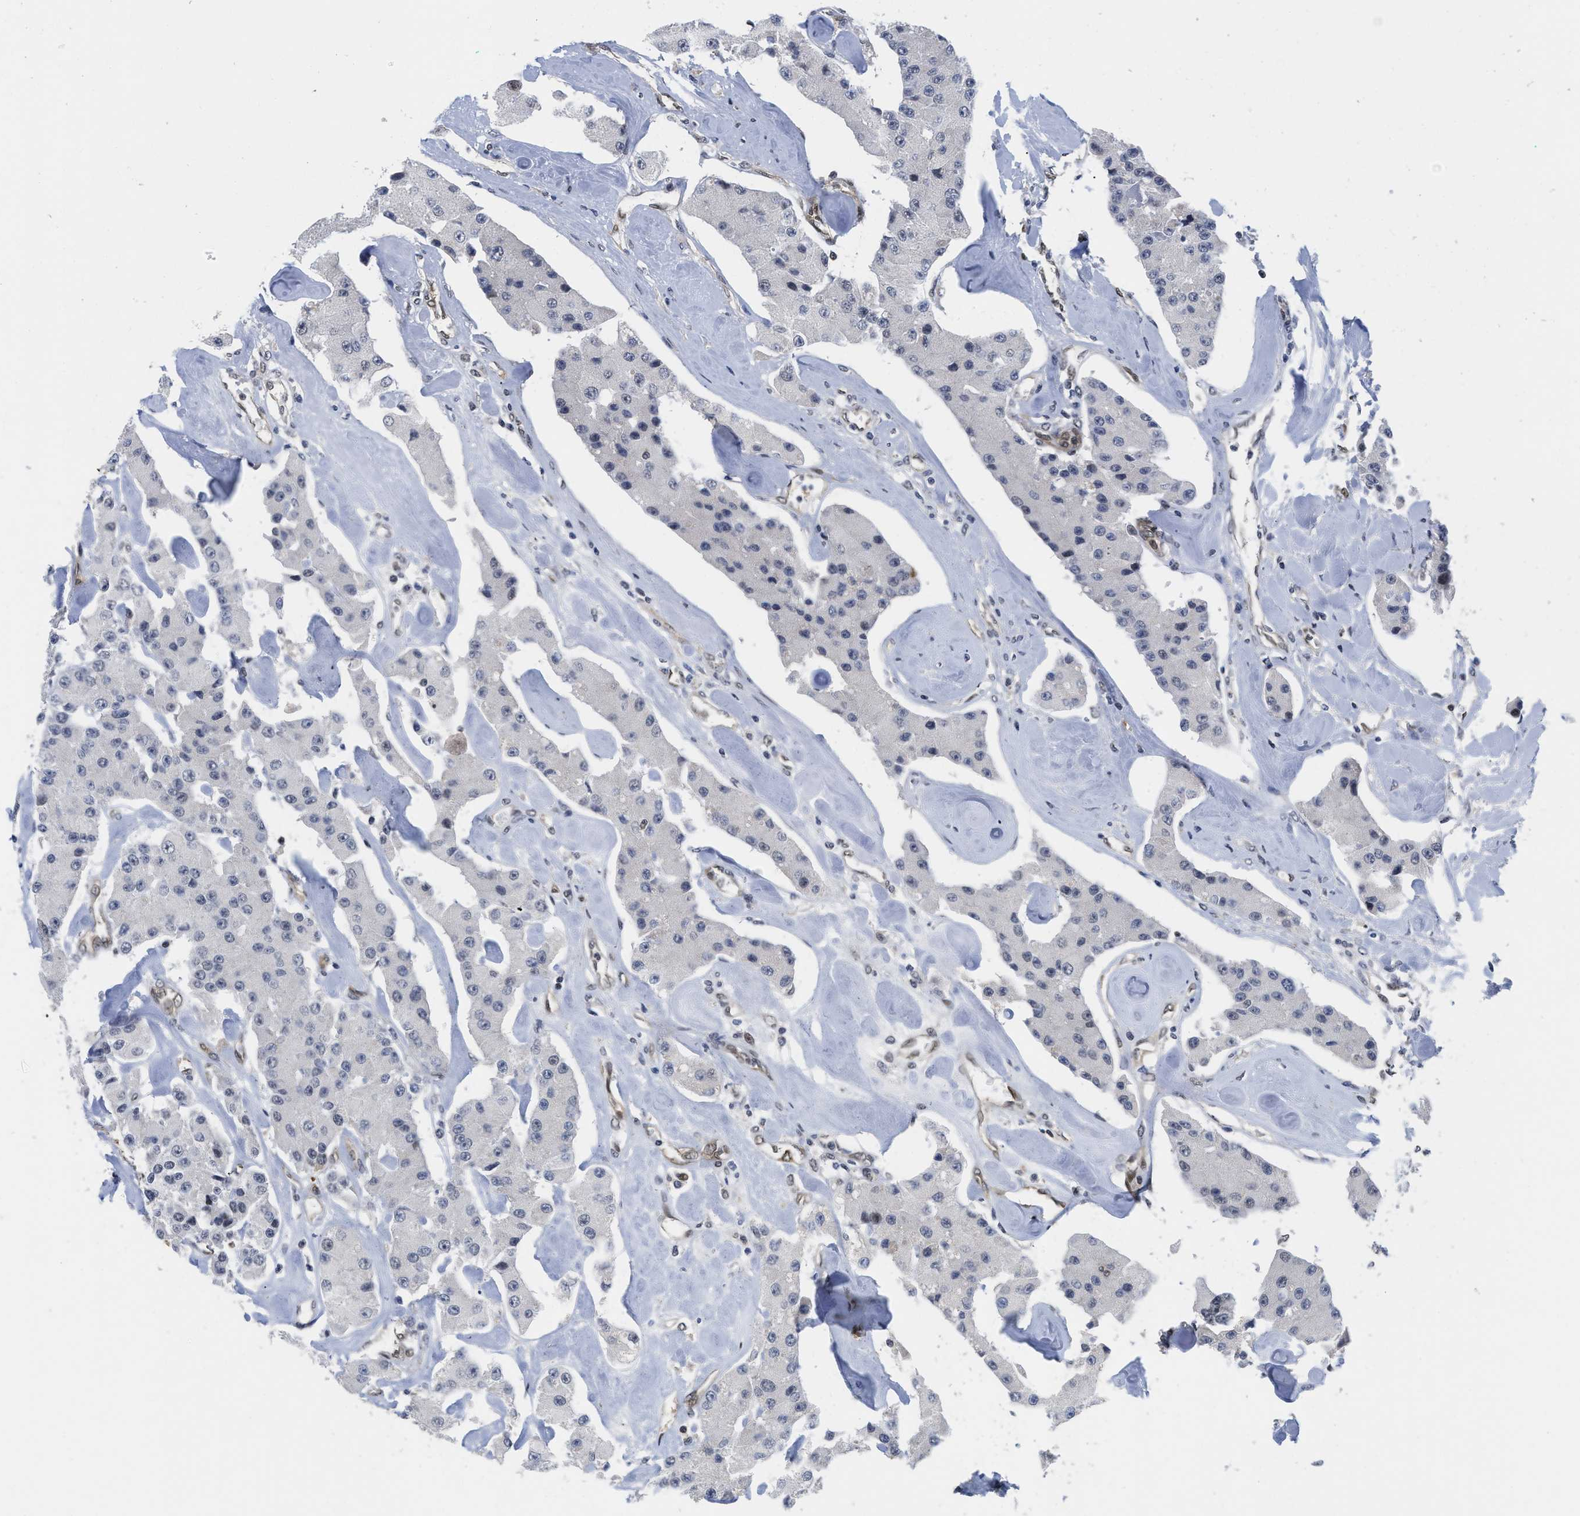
{"staining": {"intensity": "negative", "quantity": "none", "location": "none"}, "tissue": "carcinoid", "cell_type": "Tumor cells", "image_type": "cancer", "snomed": [{"axis": "morphology", "description": "Carcinoid, malignant, NOS"}, {"axis": "topography", "description": "Pancreas"}], "caption": "This is an IHC histopathology image of carcinoid (malignant). There is no expression in tumor cells.", "gene": "HIF1A", "patient": {"sex": "male", "age": 41}}